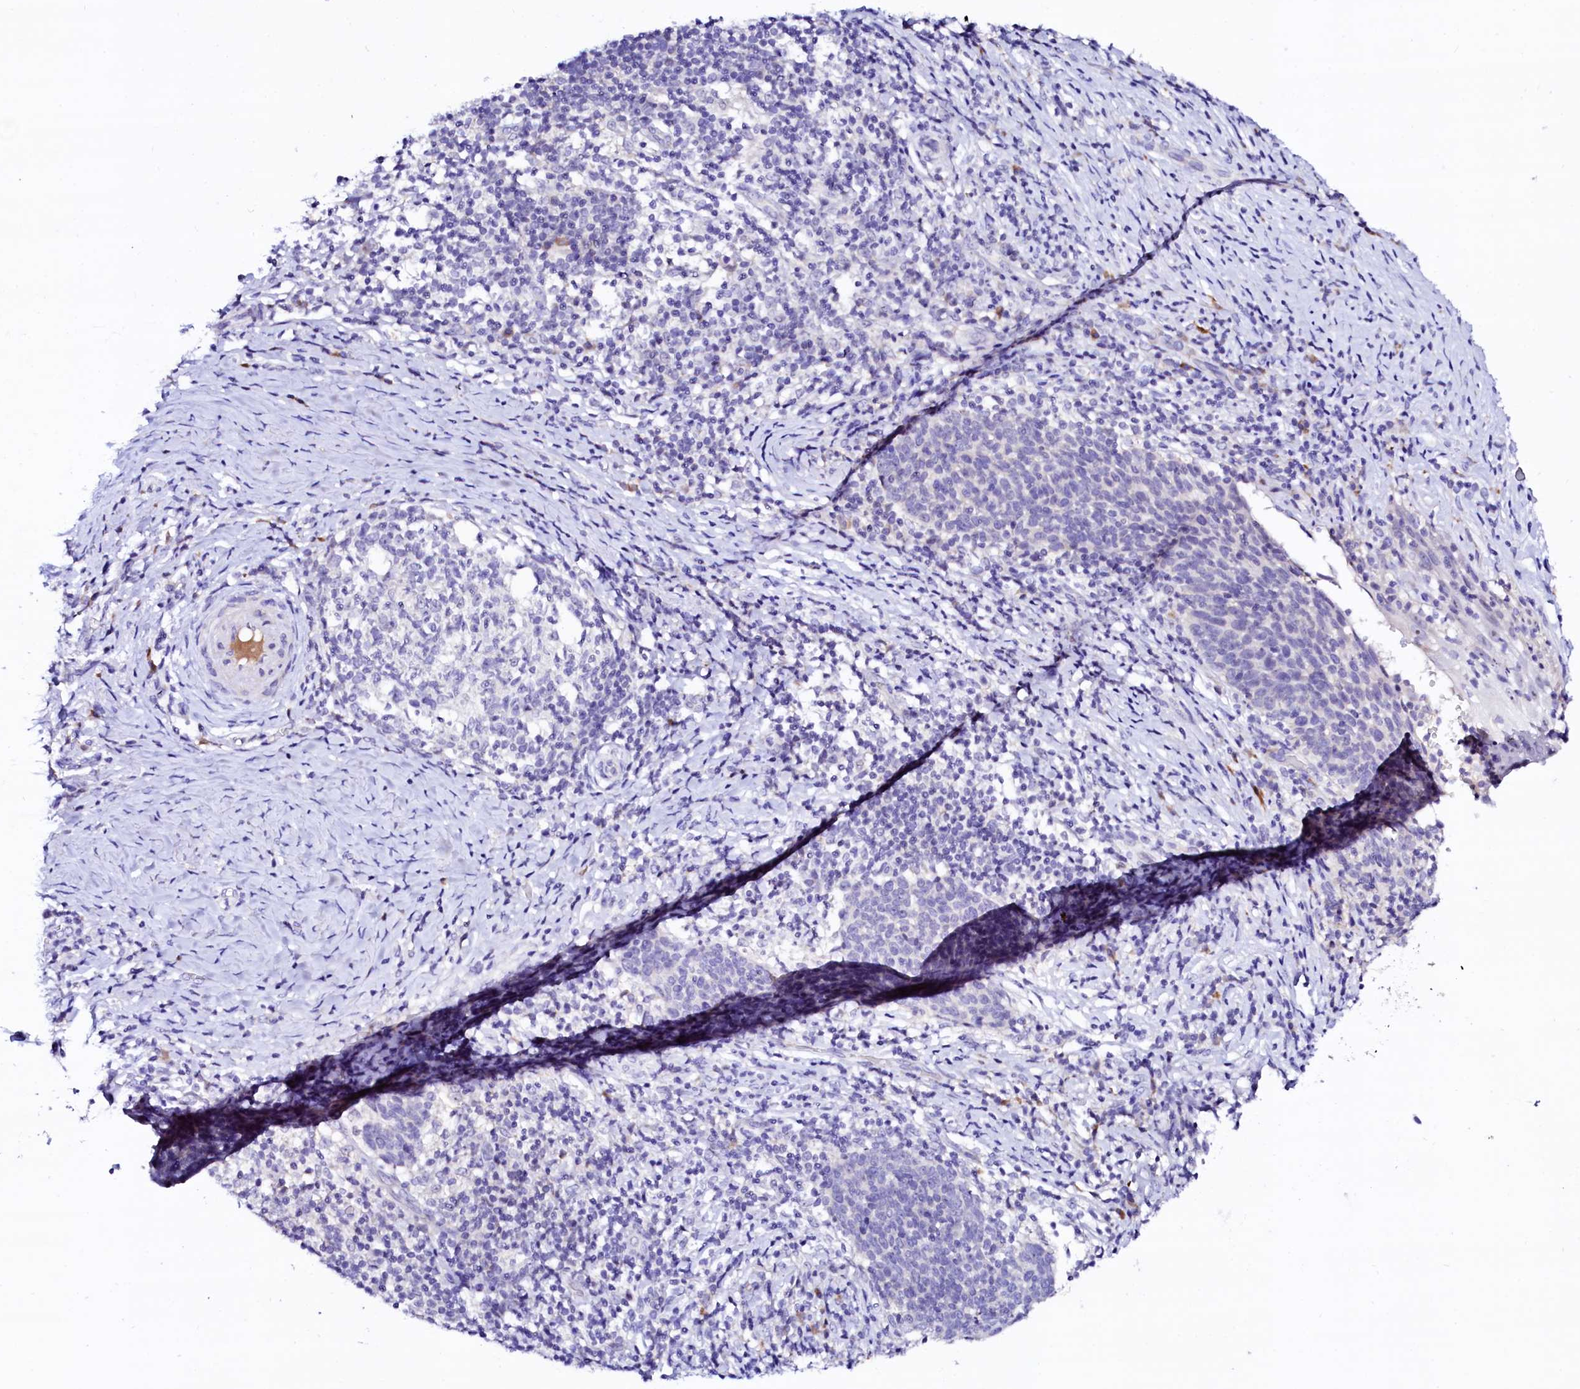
{"staining": {"intensity": "negative", "quantity": "none", "location": "none"}, "tissue": "cervical cancer", "cell_type": "Tumor cells", "image_type": "cancer", "snomed": [{"axis": "morphology", "description": "Normal tissue, NOS"}, {"axis": "morphology", "description": "Squamous cell carcinoma, NOS"}, {"axis": "topography", "description": "Cervix"}], "caption": "Protein analysis of squamous cell carcinoma (cervical) shows no significant staining in tumor cells. (Stains: DAB (3,3'-diaminobenzidine) IHC with hematoxylin counter stain, Microscopy: brightfield microscopy at high magnification).", "gene": "BTBD16", "patient": {"sex": "female", "age": 39}}